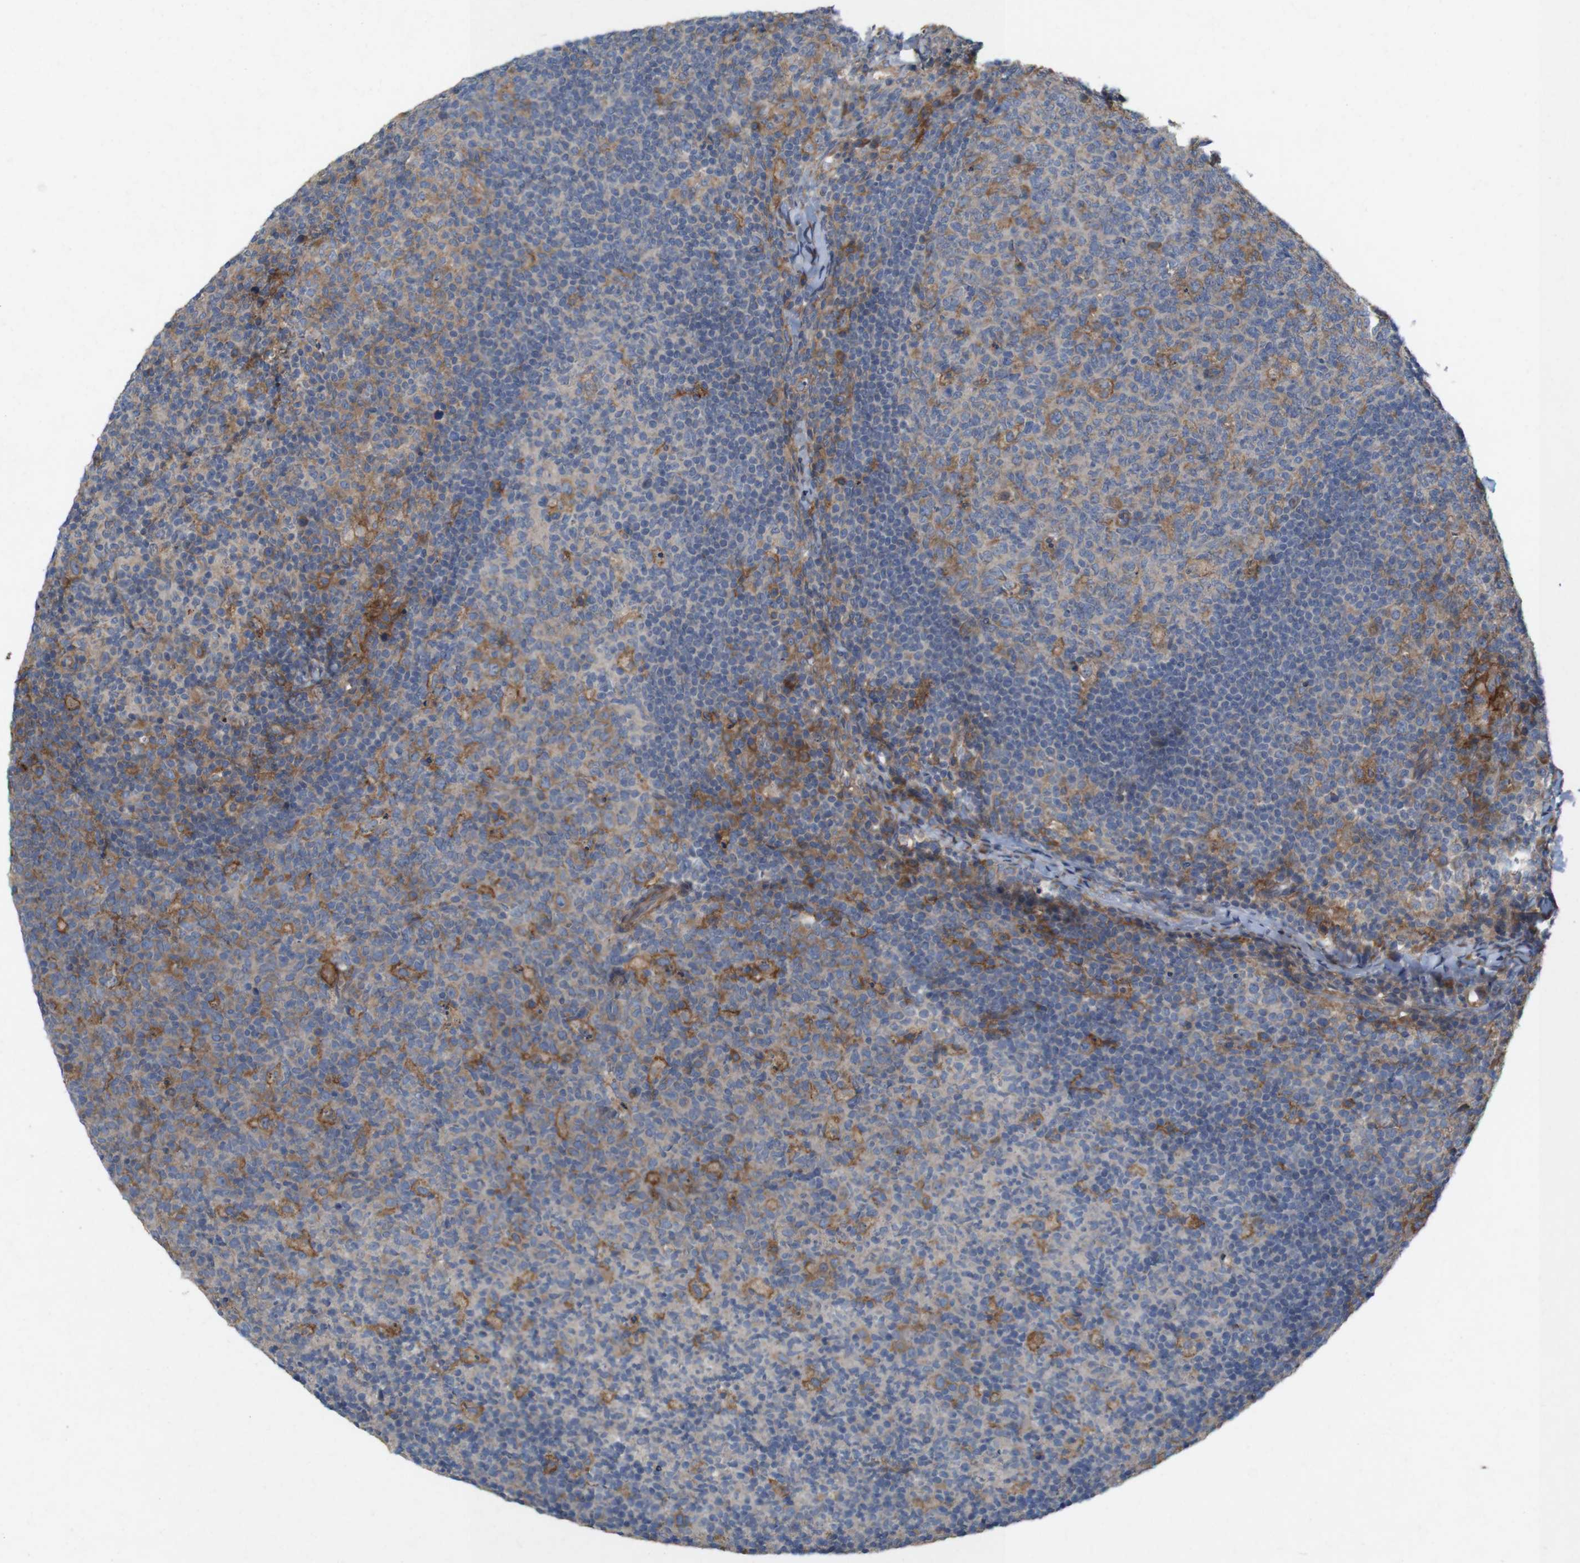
{"staining": {"intensity": "moderate", "quantity": "<25%", "location": "cytoplasmic/membranous"}, "tissue": "lymph node", "cell_type": "Germinal center cells", "image_type": "normal", "snomed": [{"axis": "morphology", "description": "Normal tissue, NOS"}, {"axis": "morphology", "description": "Inflammation, NOS"}, {"axis": "topography", "description": "Lymph node"}], "caption": "High-power microscopy captured an IHC image of normal lymph node, revealing moderate cytoplasmic/membranous expression in about <25% of germinal center cells. The staining was performed using DAB (3,3'-diaminobenzidine), with brown indicating positive protein expression. Nuclei are stained blue with hematoxylin.", "gene": "SIGLEC8", "patient": {"sex": "male", "age": 55}}